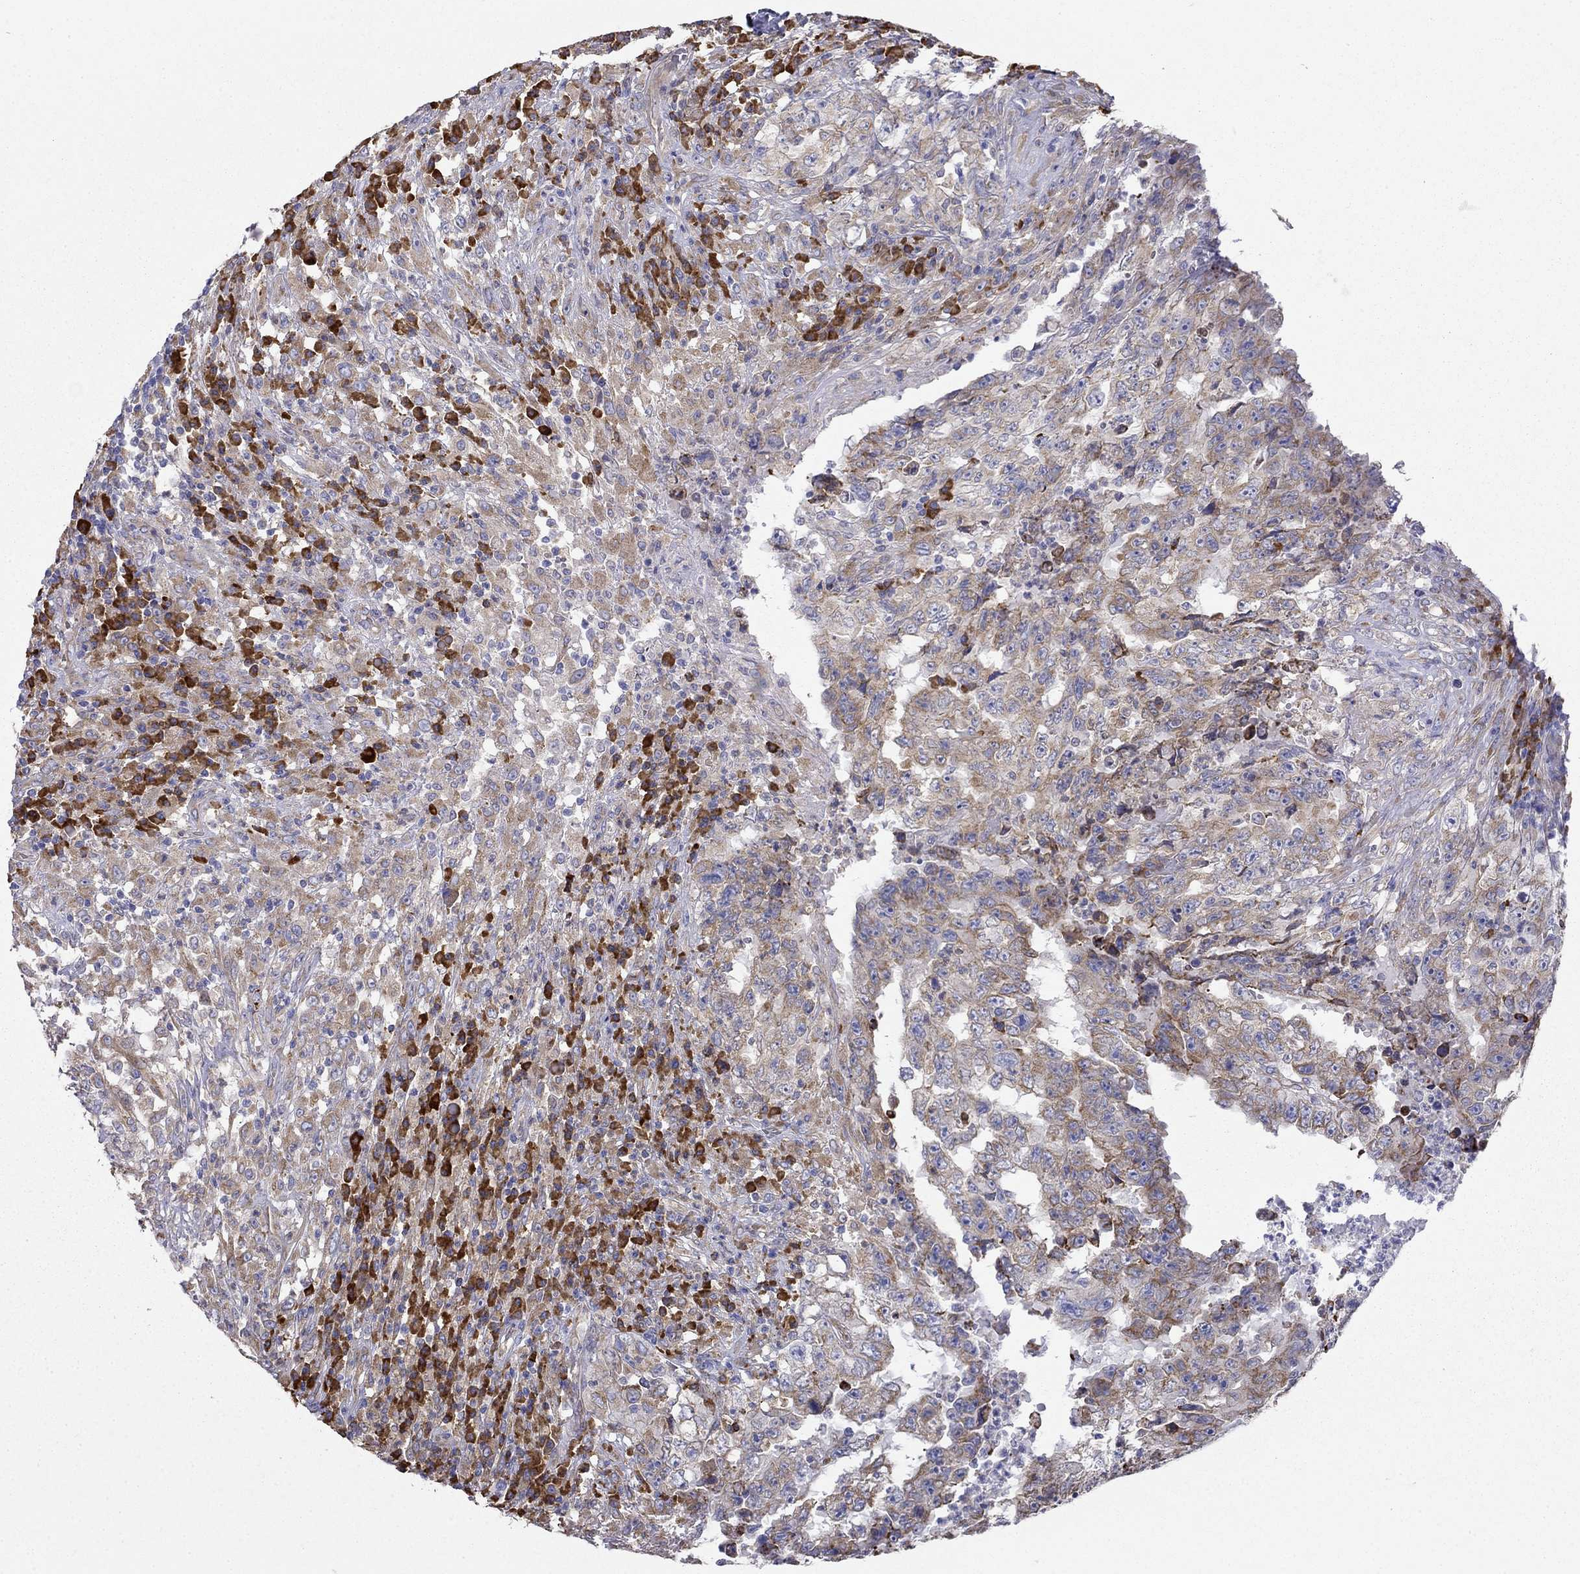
{"staining": {"intensity": "moderate", "quantity": ">75%", "location": "cytoplasmic/membranous"}, "tissue": "testis cancer", "cell_type": "Tumor cells", "image_type": "cancer", "snomed": [{"axis": "morphology", "description": "Necrosis, NOS"}, {"axis": "morphology", "description": "Carcinoma, Embryonal, NOS"}, {"axis": "topography", "description": "Testis"}], "caption": "Protein expression analysis of testis embryonal carcinoma reveals moderate cytoplasmic/membranous positivity in about >75% of tumor cells. (brown staining indicates protein expression, while blue staining denotes nuclei).", "gene": "LONRF2", "patient": {"sex": "male", "age": 19}}